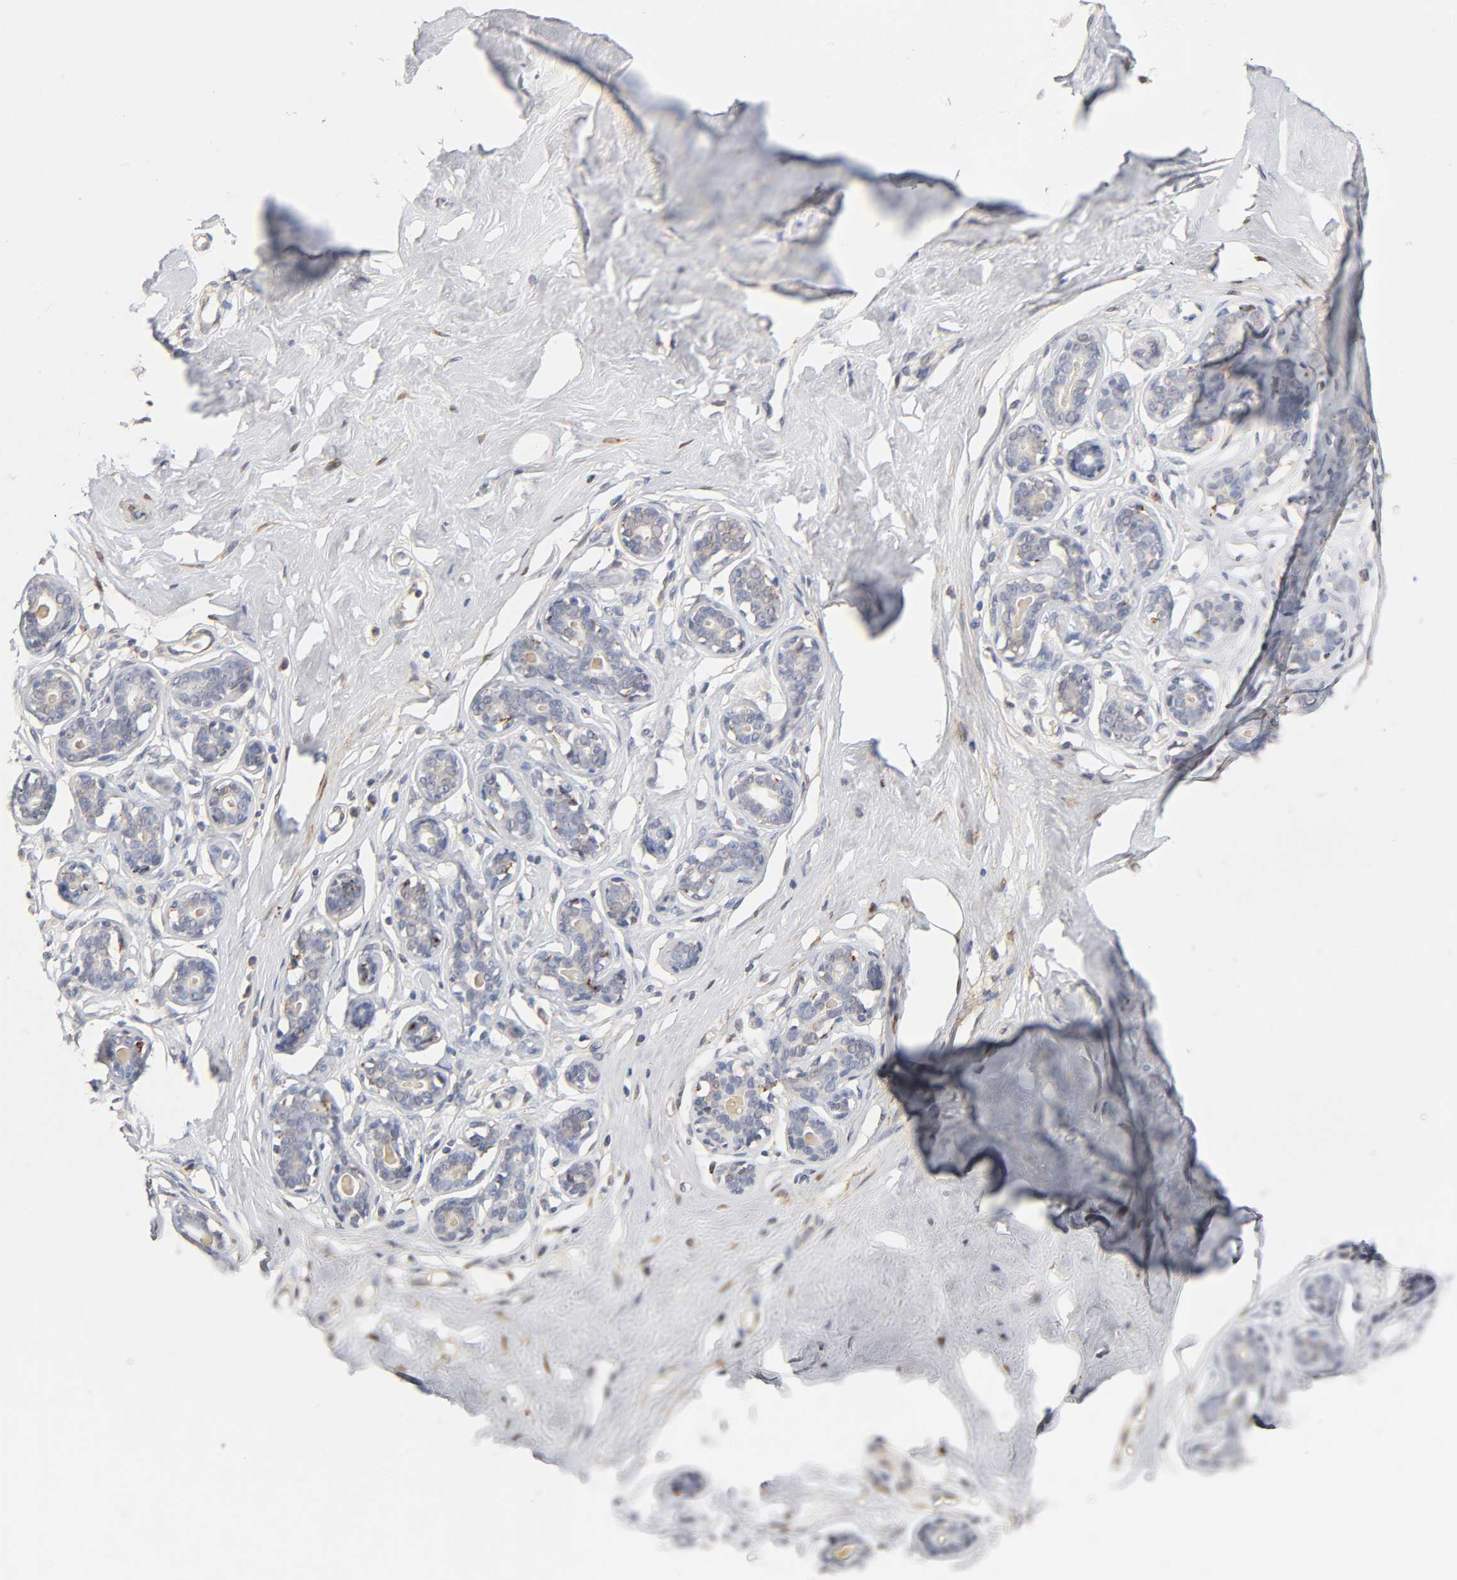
{"staining": {"intensity": "negative", "quantity": "none", "location": "none"}, "tissue": "breast", "cell_type": "Adipocytes", "image_type": "normal", "snomed": [{"axis": "morphology", "description": "Normal tissue, NOS"}, {"axis": "topography", "description": "Breast"}], "caption": "DAB (3,3'-diaminobenzidine) immunohistochemical staining of benign breast reveals no significant positivity in adipocytes.", "gene": "ISG15", "patient": {"sex": "female", "age": 23}}